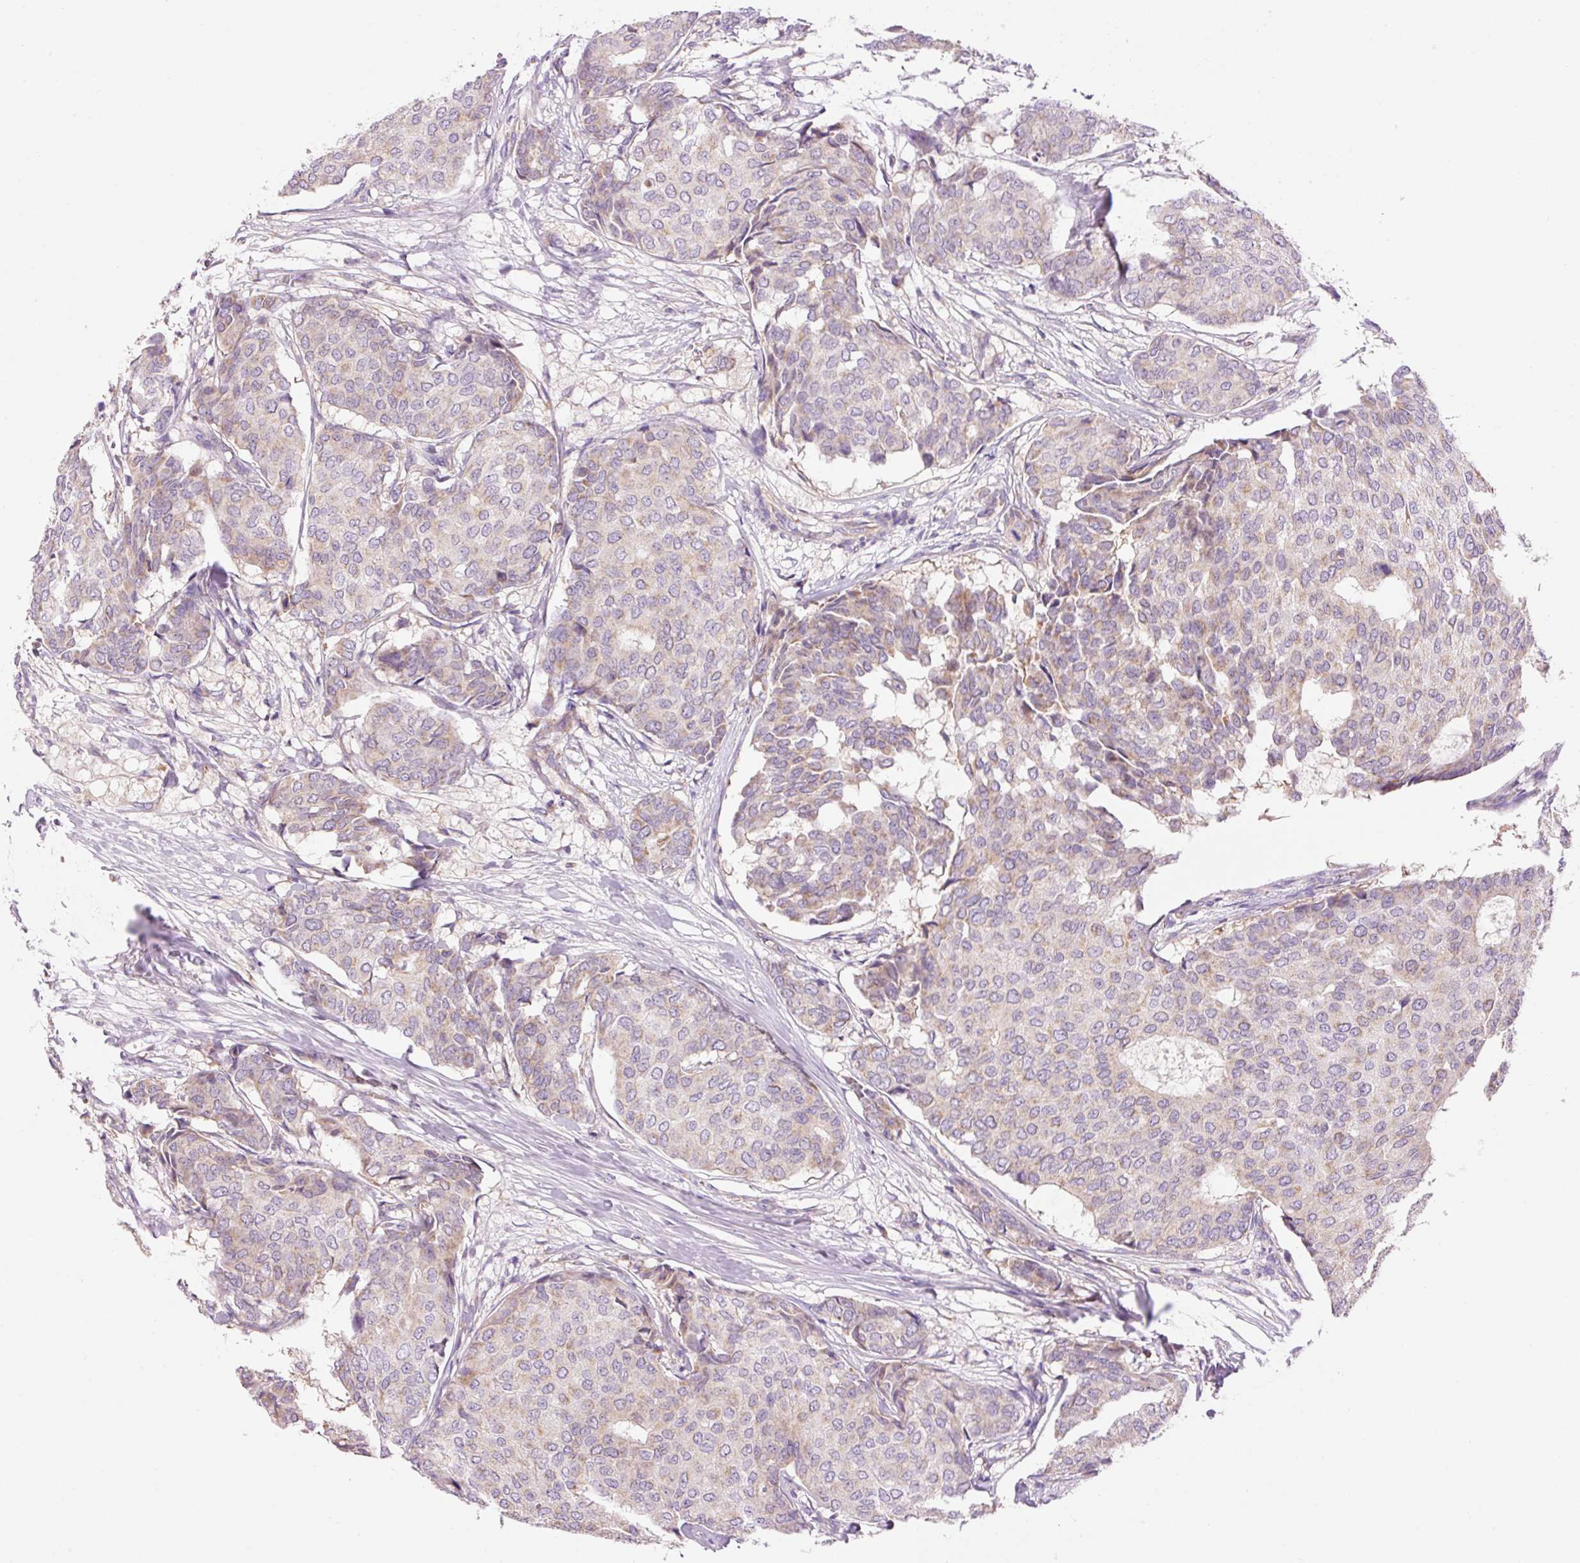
{"staining": {"intensity": "weak", "quantity": "<25%", "location": "cytoplasmic/membranous"}, "tissue": "breast cancer", "cell_type": "Tumor cells", "image_type": "cancer", "snomed": [{"axis": "morphology", "description": "Duct carcinoma"}, {"axis": "topography", "description": "Breast"}], "caption": "Tumor cells show no significant protein staining in intraductal carcinoma (breast).", "gene": "IMMT", "patient": {"sex": "female", "age": 75}}